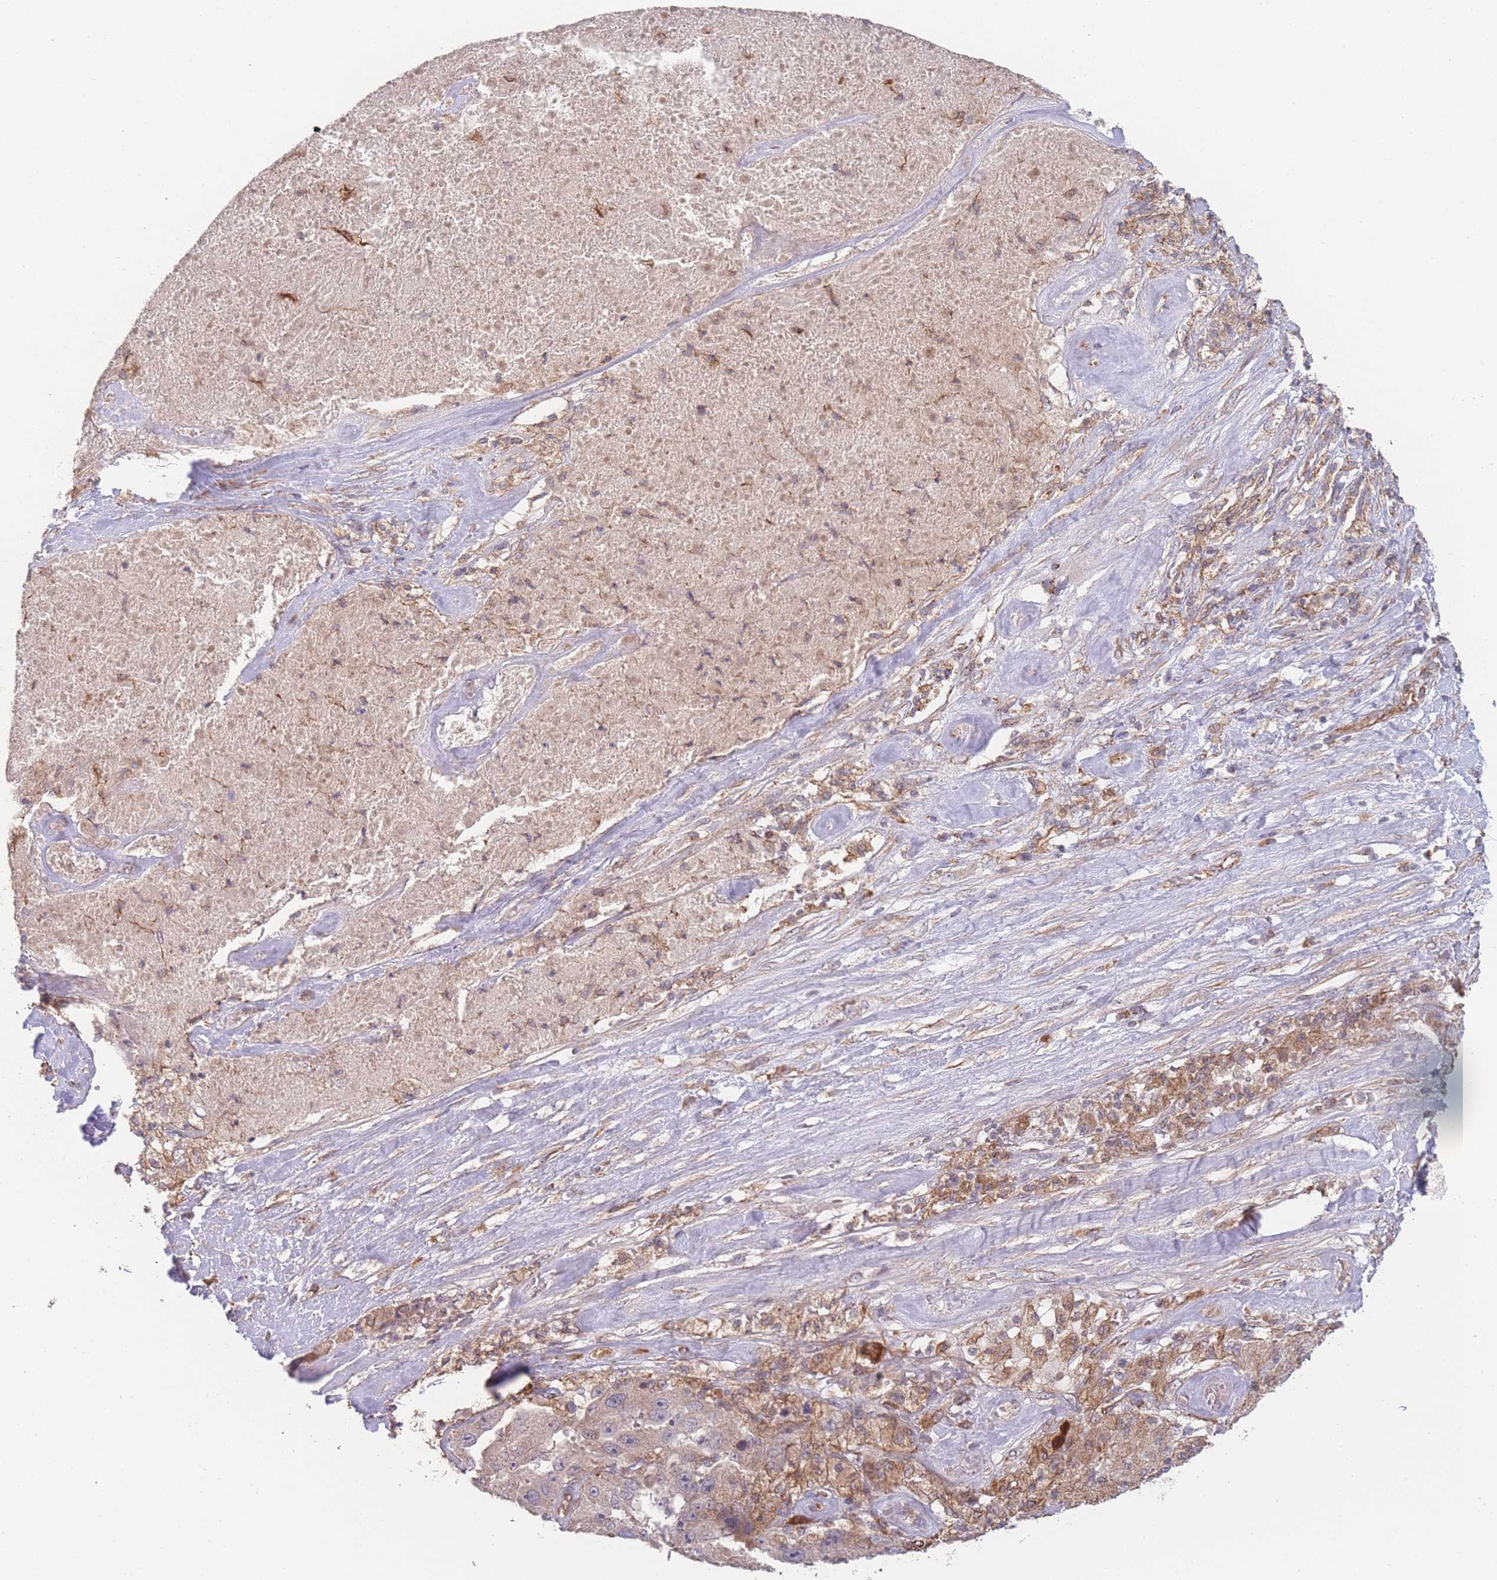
{"staining": {"intensity": "moderate", "quantity": "<25%", "location": "cytoplasmic/membranous"}, "tissue": "melanoma", "cell_type": "Tumor cells", "image_type": "cancer", "snomed": [{"axis": "morphology", "description": "Malignant melanoma, Metastatic site"}, {"axis": "topography", "description": "Lymph node"}], "caption": "The immunohistochemical stain shows moderate cytoplasmic/membranous positivity in tumor cells of melanoma tissue.", "gene": "PXMP4", "patient": {"sex": "male", "age": 62}}